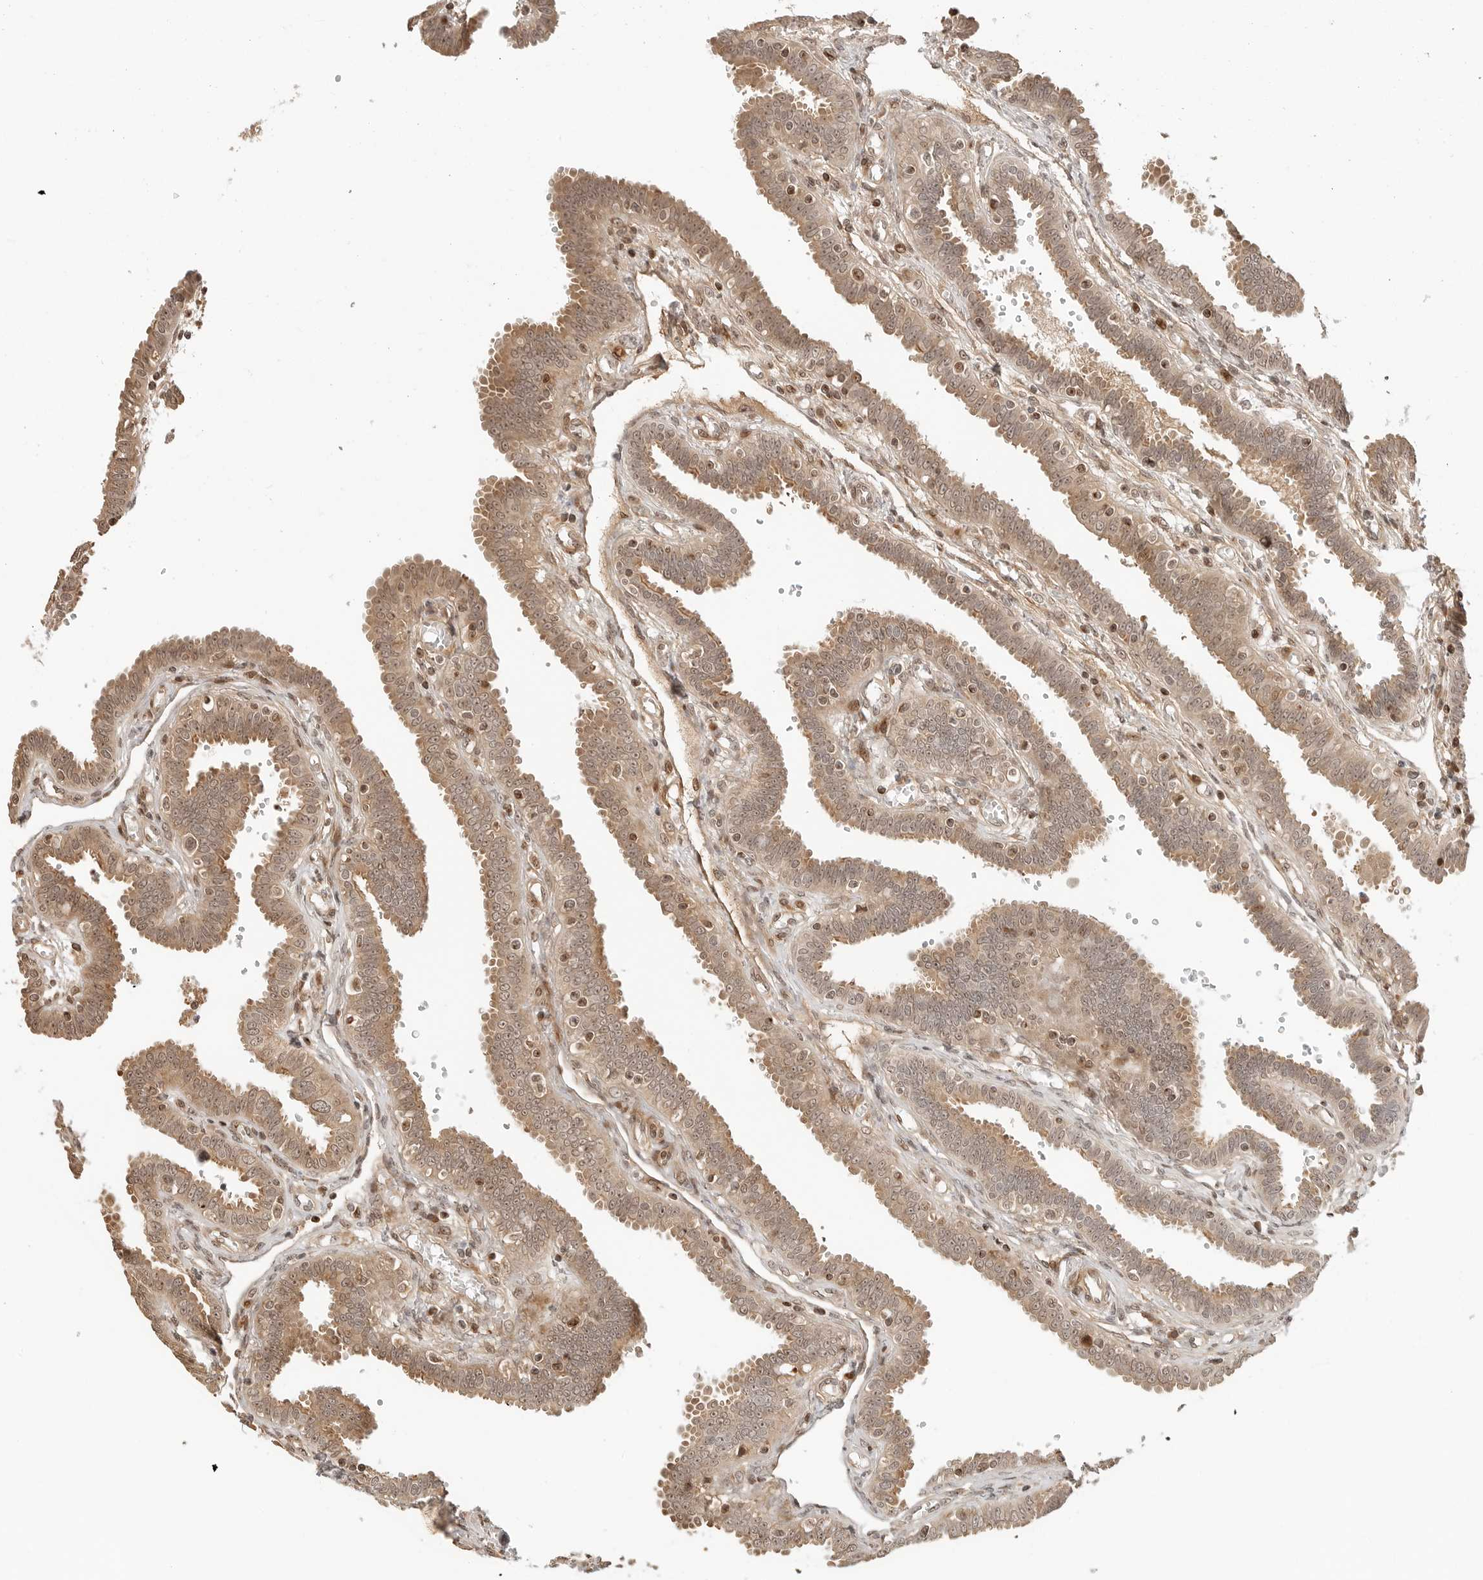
{"staining": {"intensity": "moderate", "quantity": "25%-75%", "location": "cytoplasmic/membranous,nuclear"}, "tissue": "fallopian tube", "cell_type": "Glandular cells", "image_type": "normal", "snomed": [{"axis": "morphology", "description": "Normal tissue, NOS"}, {"axis": "topography", "description": "Fallopian tube"}], "caption": "Immunohistochemistry staining of normal fallopian tube, which displays medium levels of moderate cytoplasmic/membranous,nuclear expression in approximately 25%-75% of glandular cells indicating moderate cytoplasmic/membranous,nuclear protein staining. The staining was performed using DAB (brown) for protein detection and nuclei were counterstained in hematoxylin (blue).", "gene": "GEM", "patient": {"sex": "female", "age": 32}}